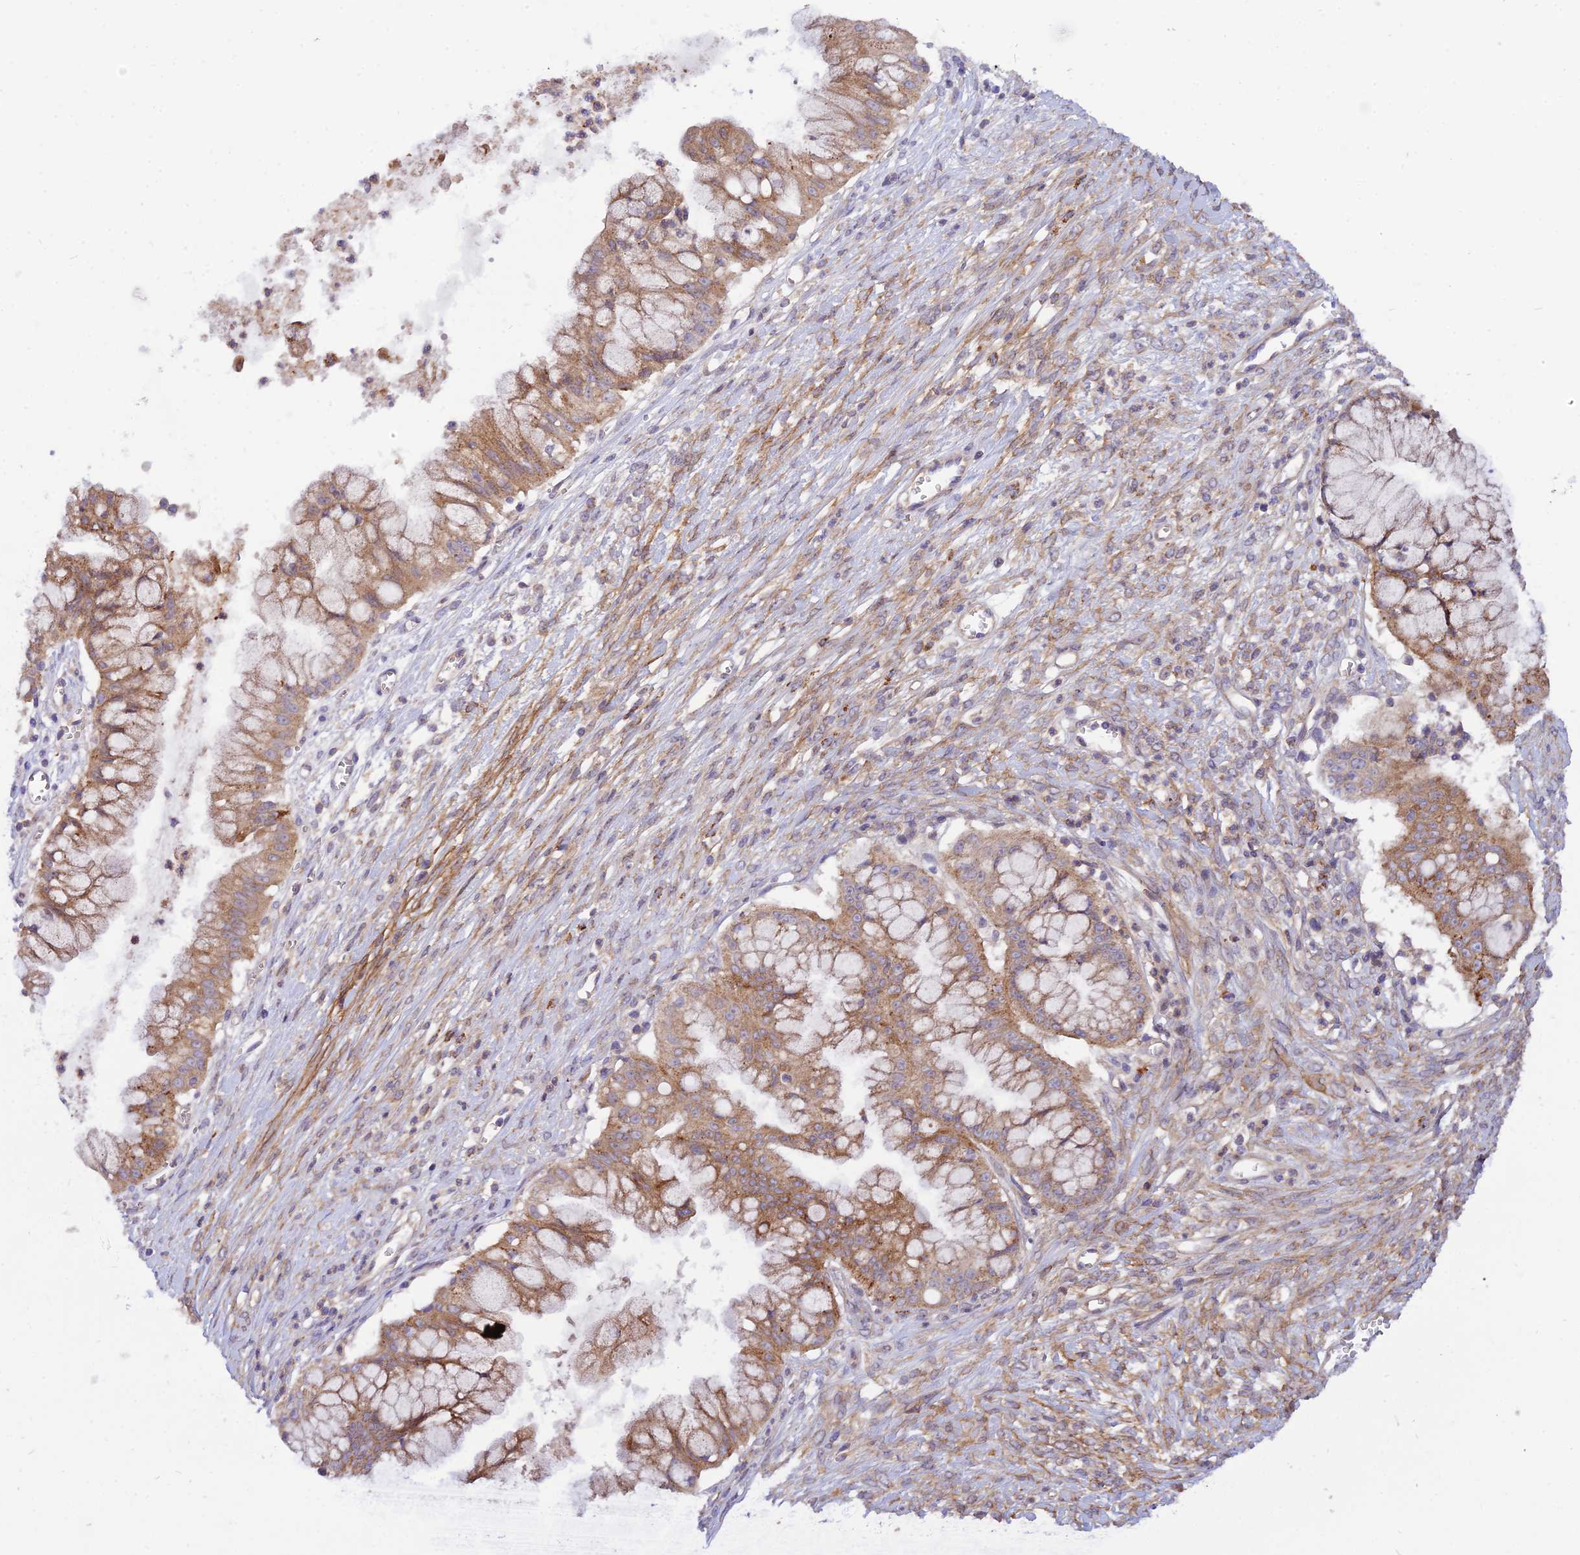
{"staining": {"intensity": "moderate", "quantity": ">75%", "location": "cytoplasmic/membranous"}, "tissue": "ovarian cancer", "cell_type": "Tumor cells", "image_type": "cancer", "snomed": [{"axis": "morphology", "description": "Cystadenocarcinoma, mucinous, NOS"}, {"axis": "topography", "description": "Ovary"}], "caption": "Human ovarian cancer stained with a brown dye displays moderate cytoplasmic/membranous positive staining in about >75% of tumor cells.", "gene": "TRIM43B", "patient": {"sex": "female", "age": 70}}